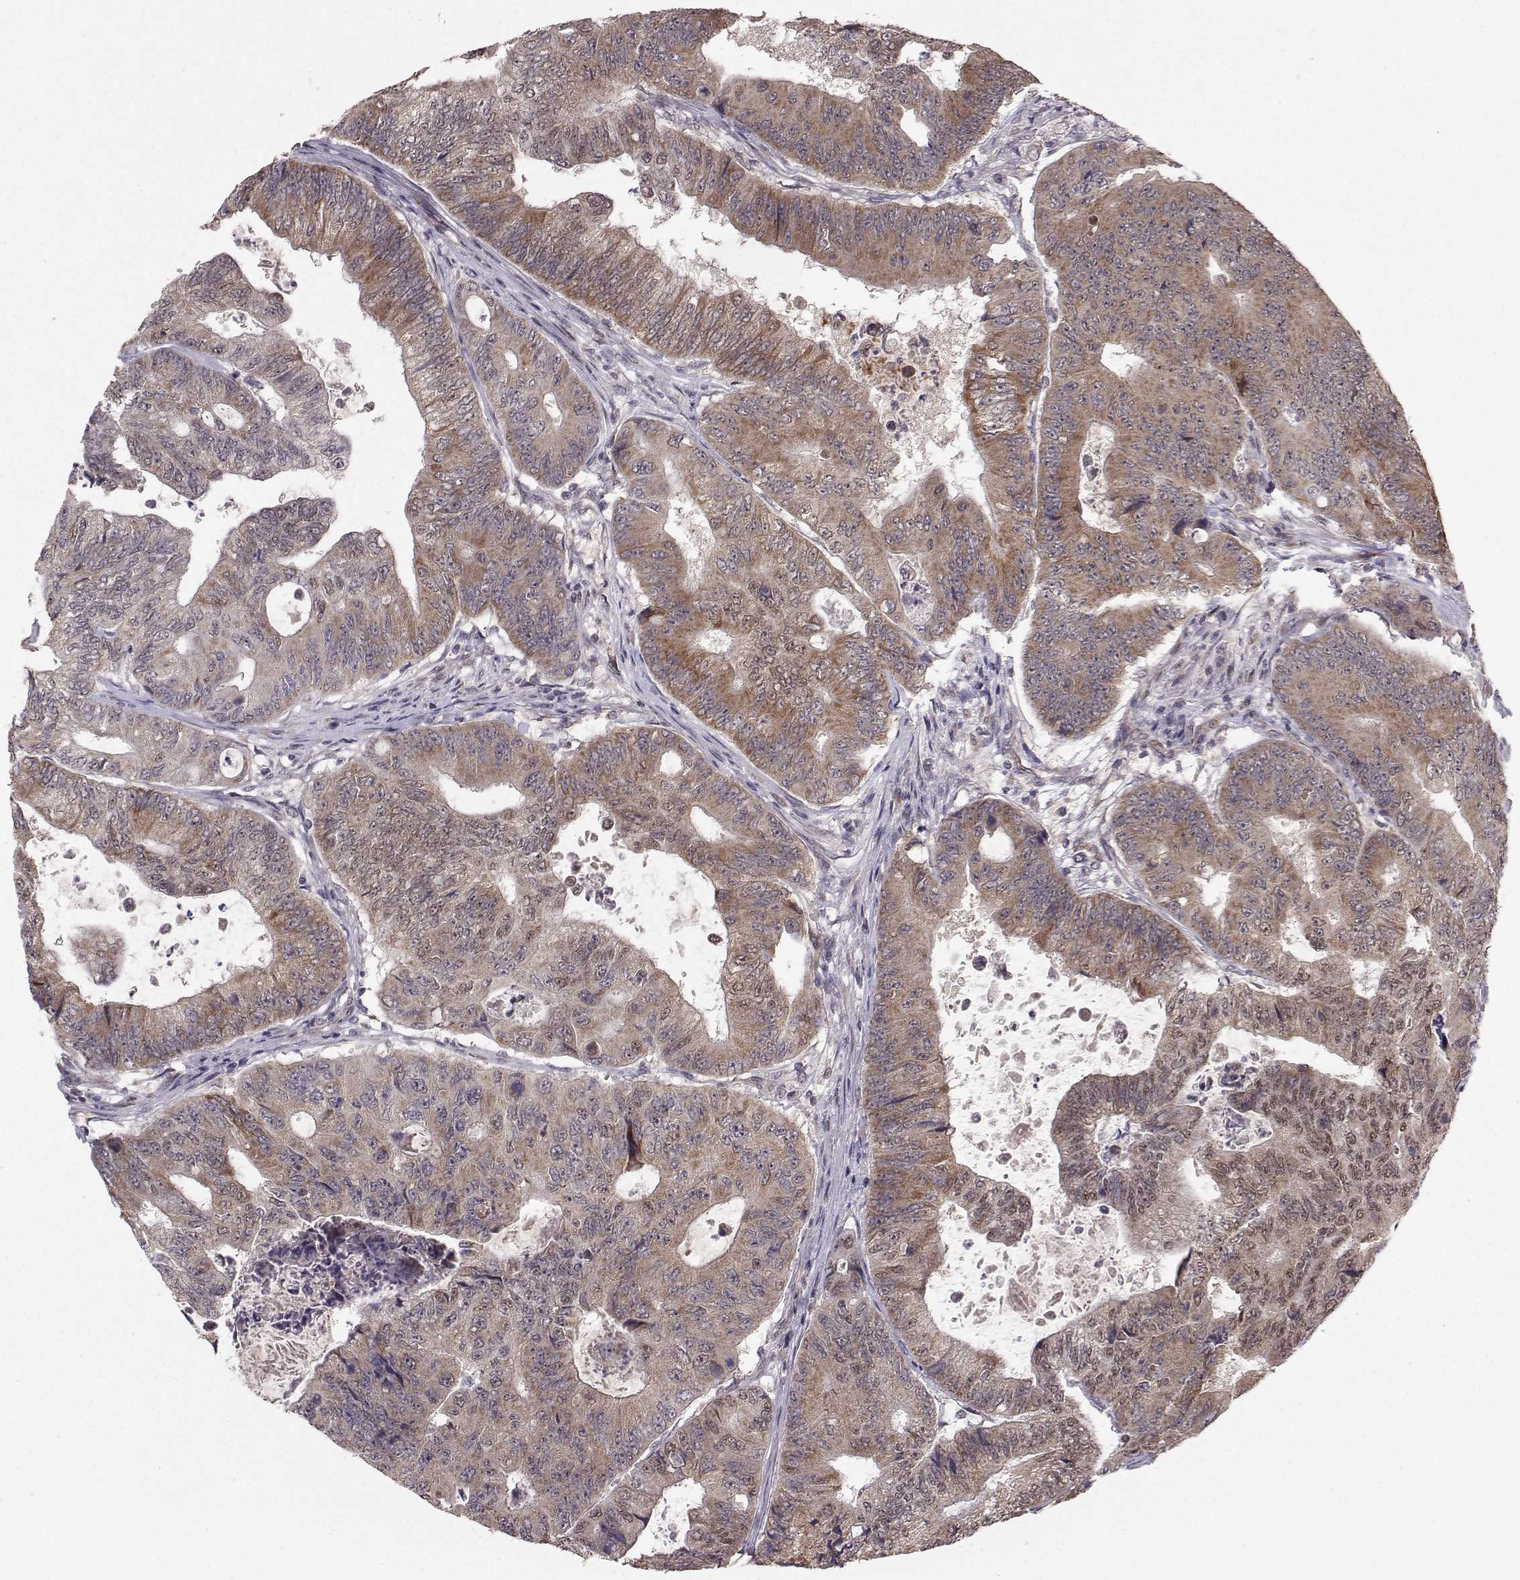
{"staining": {"intensity": "moderate", "quantity": "25%-75%", "location": "cytoplasmic/membranous"}, "tissue": "colorectal cancer", "cell_type": "Tumor cells", "image_type": "cancer", "snomed": [{"axis": "morphology", "description": "Adenocarcinoma, NOS"}, {"axis": "topography", "description": "Colon"}], "caption": "An immunohistochemistry image of tumor tissue is shown. Protein staining in brown highlights moderate cytoplasmic/membranous positivity in adenocarcinoma (colorectal) within tumor cells. (Stains: DAB (3,3'-diaminobenzidine) in brown, nuclei in blue, Microscopy: brightfield microscopy at high magnification).", "gene": "PKN2", "patient": {"sex": "female", "age": 48}}